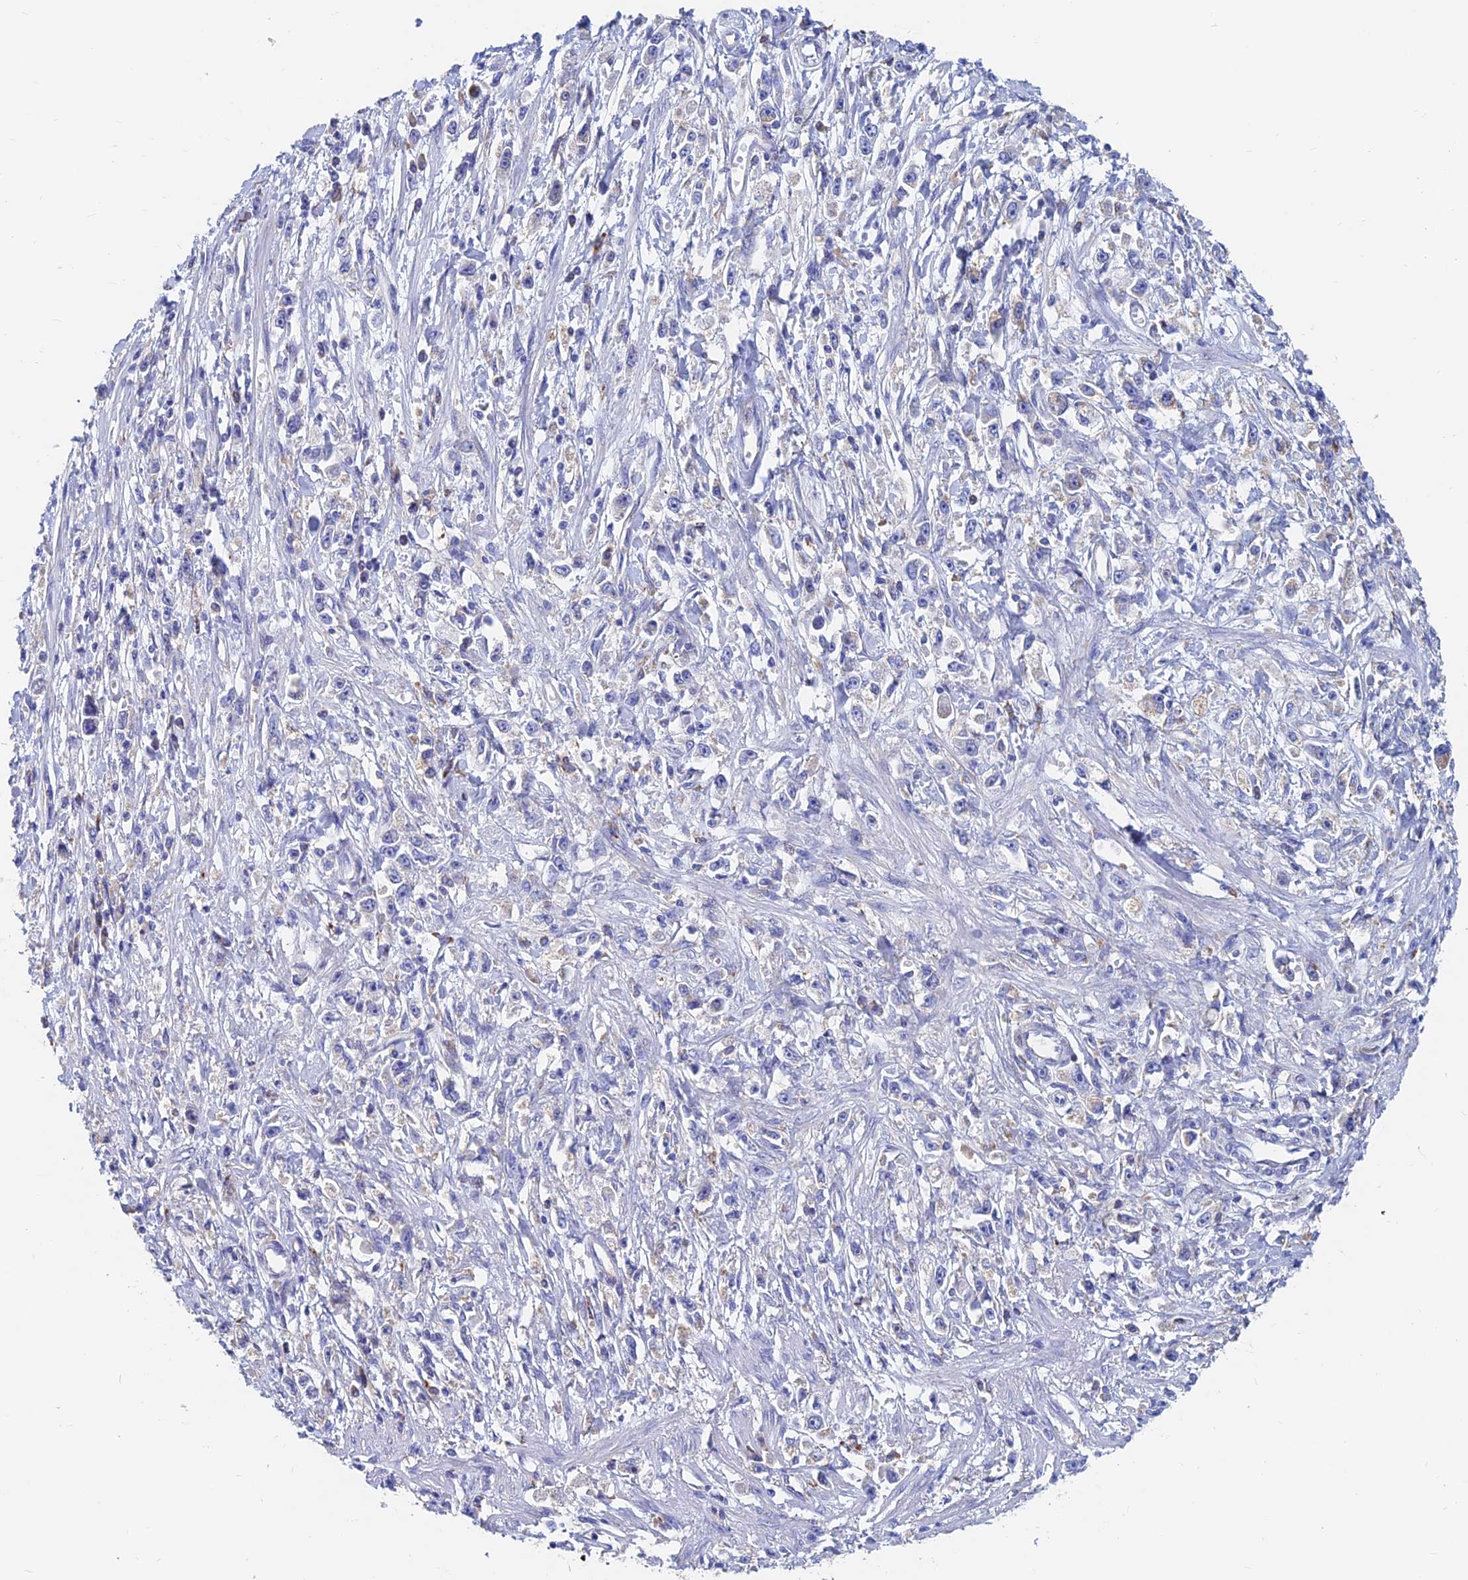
{"staining": {"intensity": "negative", "quantity": "none", "location": "none"}, "tissue": "stomach cancer", "cell_type": "Tumor cells", "image_type": "cancer", "snomed": [{"axis": "morphology", "description": "Adenocarcinoma, NOS"}, {"axis": "topography", "description": "Stomach"}], "caption": "This is an immunohistochemistry photomicrograph of adenocarcinoma (stomach). There is no positivity in tumor cells.", "gene": "SPNS1", "patient": {"sex": "female", "age": 59}}